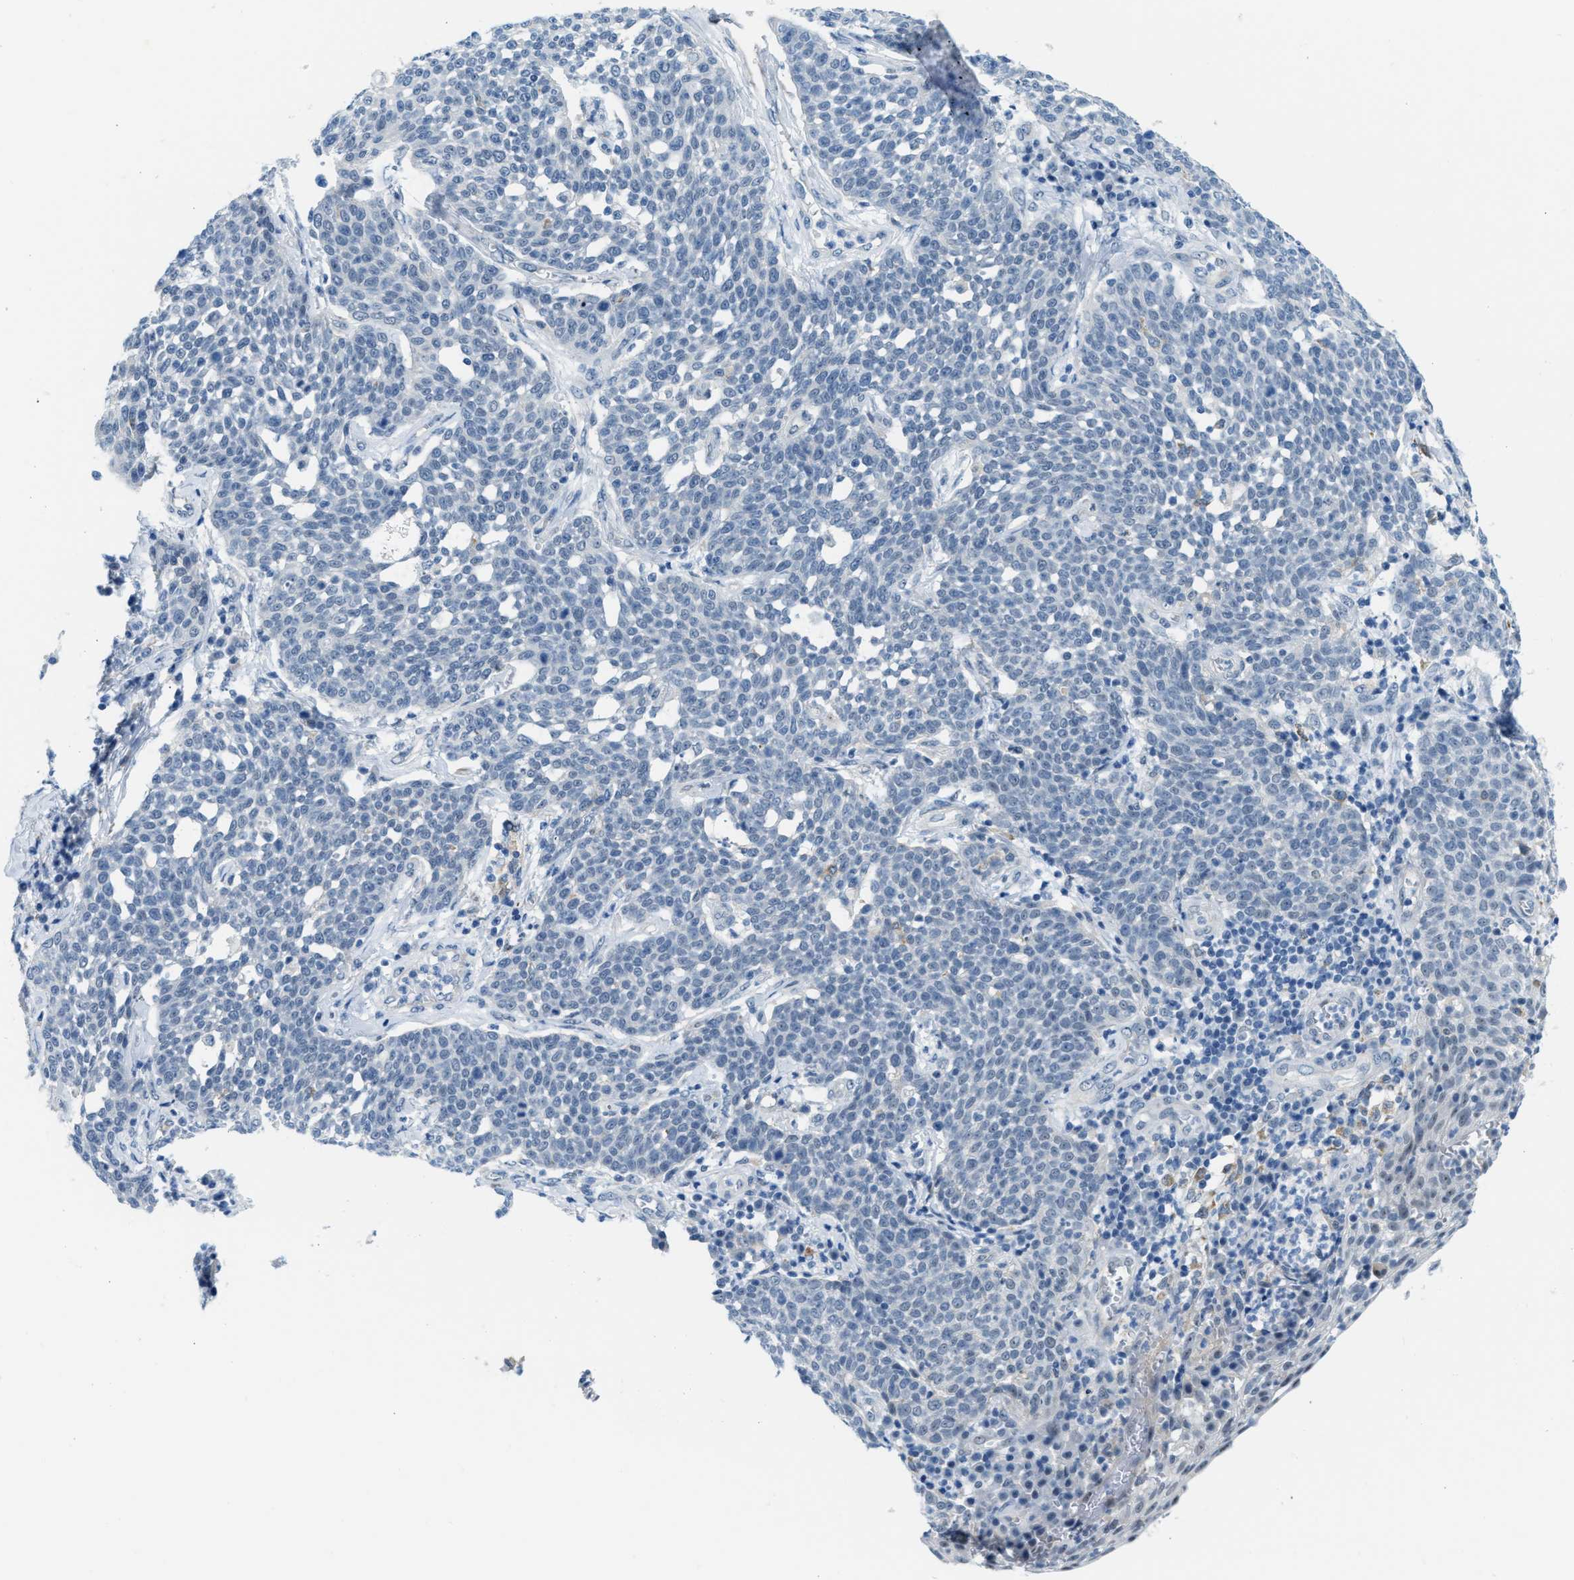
{"staining": {"intensity": "negative", "quantity": "none", "location": "none"}, "tissue": "cervical cancer", "cell_type": "Tumor cells", "image_type": "cancer", "snomed": [{"axis": "morphology", "description": "Squamous cell carcinoma, NOS"}, {"axis": "topography", "description": "Cervix"}], "caption": "High magnification brightfield microscopy of cervical squamous cell carcinoma stained with DAB (3,3'-diaminobenzidine) (brown) and counterstained with hematoxylin (blue): tumor cells show no significant staining.", "gene": "PHRF1", "patient": {"sex": "female", "age": 34}}